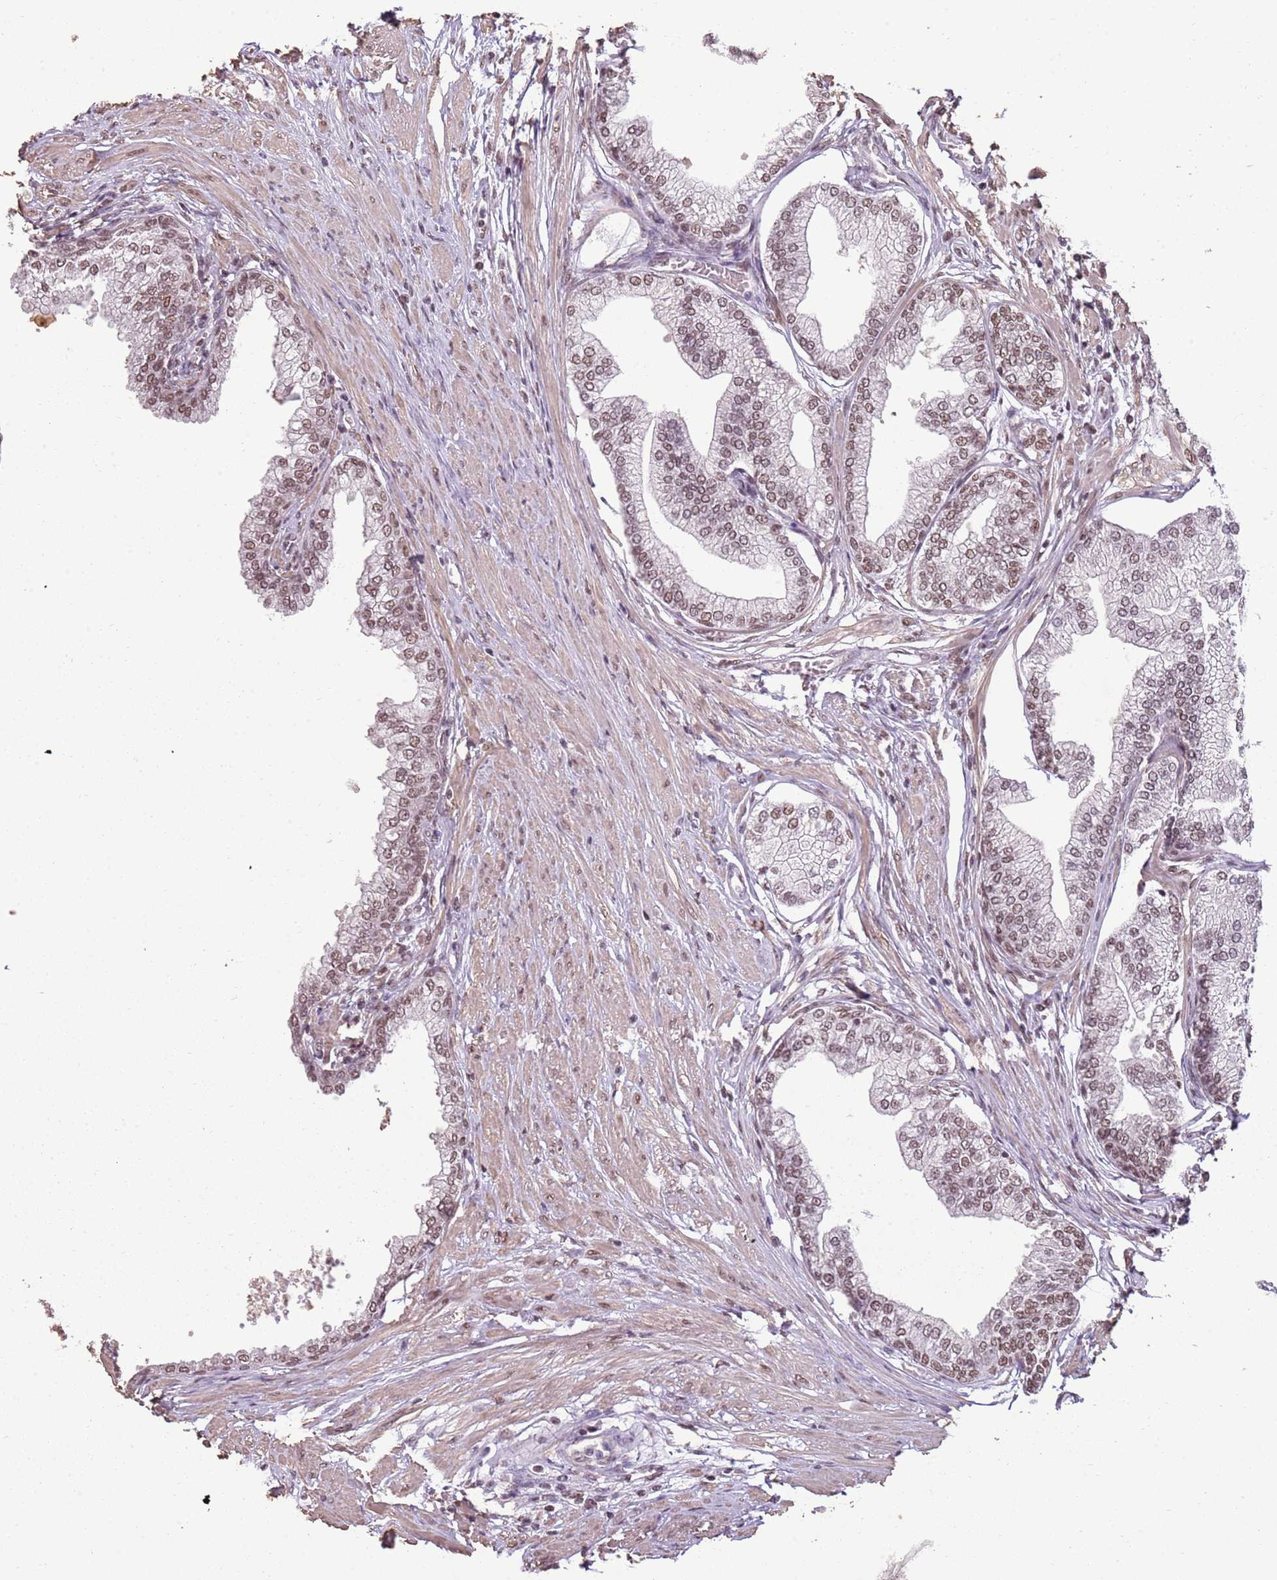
{"staining": {"intensity": "moderate", "quantity": ">75%", "location": "nuclear"}, "tissue": "prostate", "cell_type": "Glandular cells", "image_type": "normal", "snomed": [{"axis": "morphology", "description": "Normal tissue, NOS"}, {"axis": "morphology", "description": "Urothelial carcinoma, Low grade"}, {"axis": "topography", "description": "Urinary bladder"}, {"axis": "topography", "description": "Prostate"}], "caption": "Prostate stained with immunohistochemistry exhibits moderate nuclear staining in approximately >75% of glandular cells.", "gene": "ARL14EP", "patient": {"sex": "male", "age": 60}}